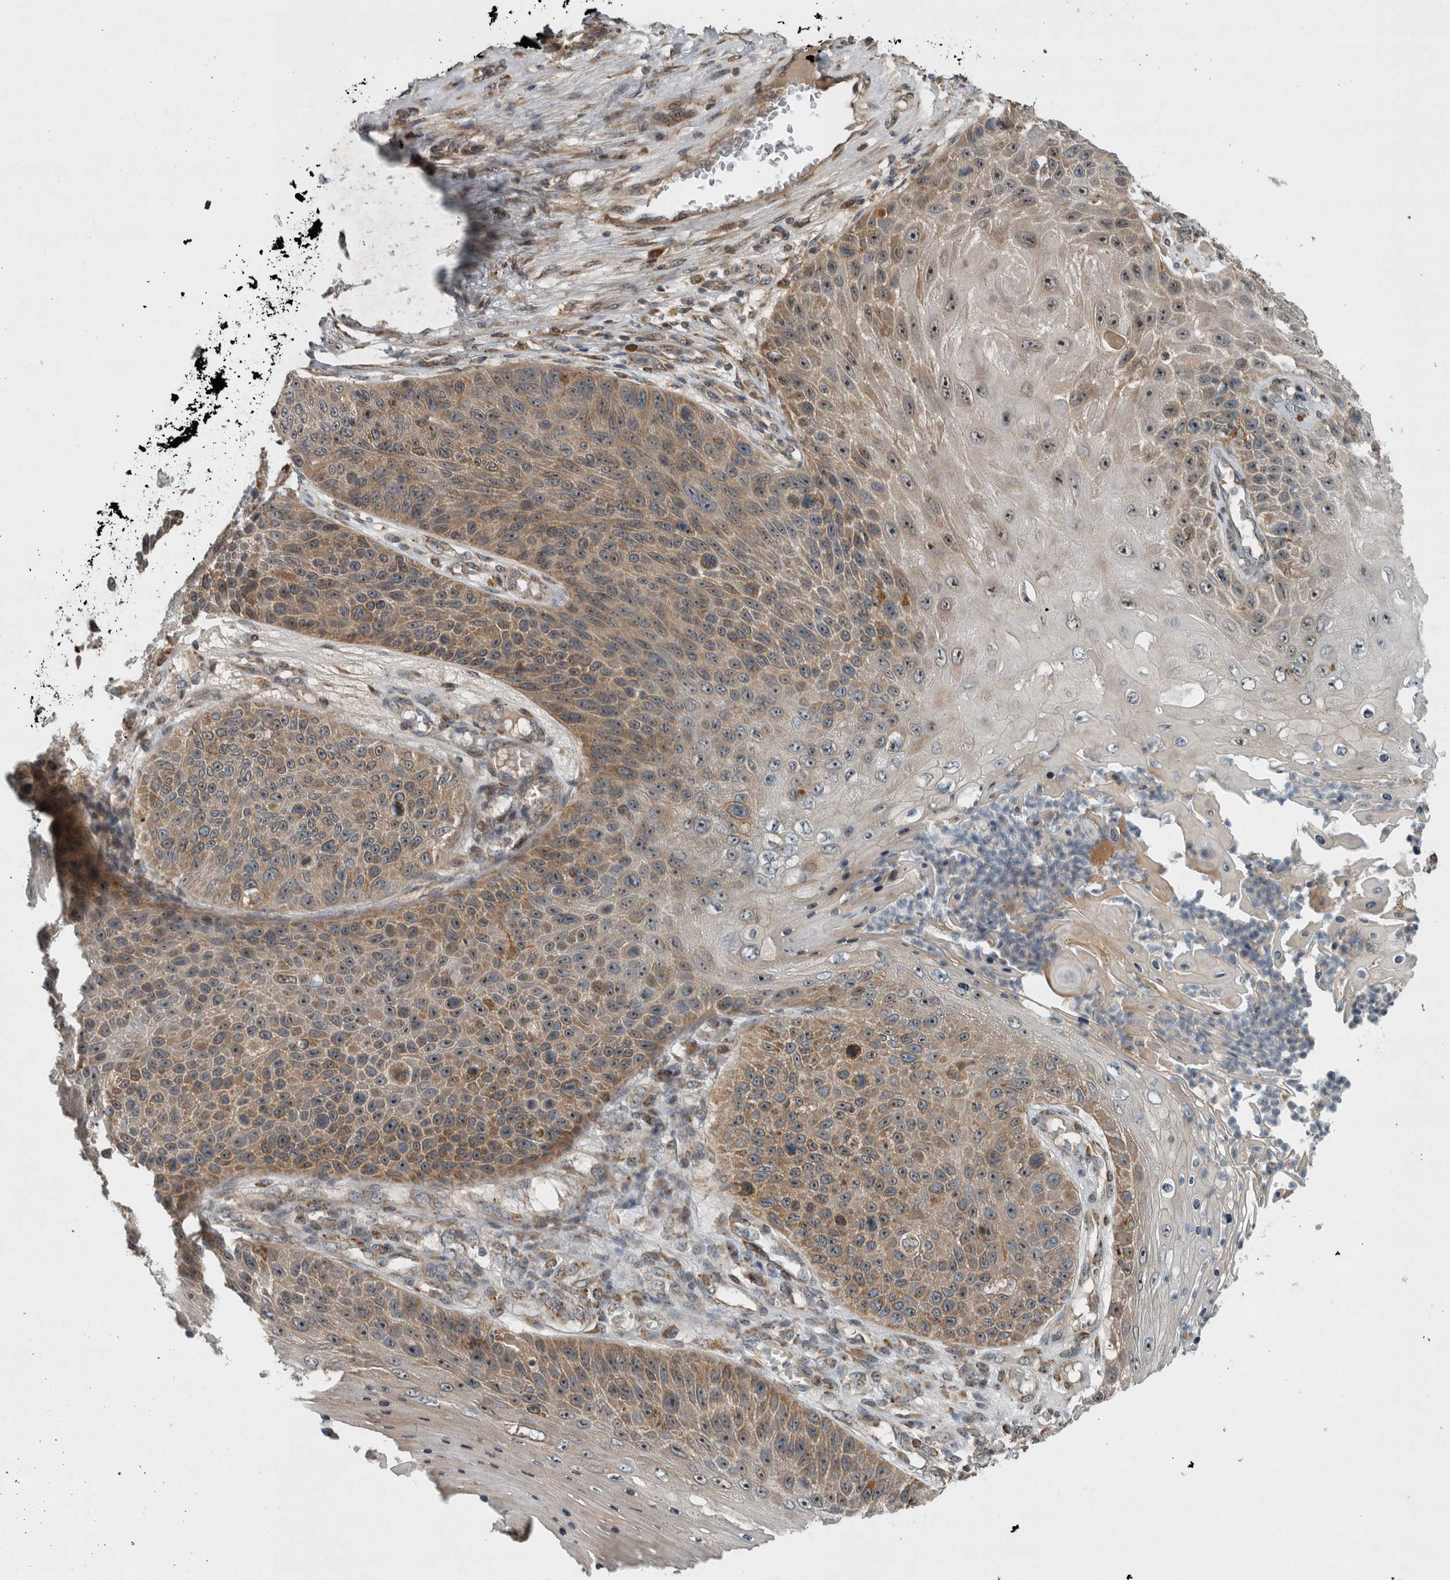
{"staining": {"intensity": "moderate", "quantity": ">75%", "location": "cytoplasmic/membranous,nuclear"}, "tissue": "skin cancer", "cell_type": "Tumor cells", "image_type": "cancer", "snomed": [{"axis": "morphology", "description": "Squamous cell carcinoma, NOS"}, {"axis": "topography", "description": "Skin"}], "caption": "Immunohistochemical staining of human squamous cell carcinoma (skin) shows medium levels of moderate cytoplasmic/membranous and nuclear protein expression in about >75% of tumor cells.", "gene": "GPR137B", "patient": {"sex": "female", "age": 88}}